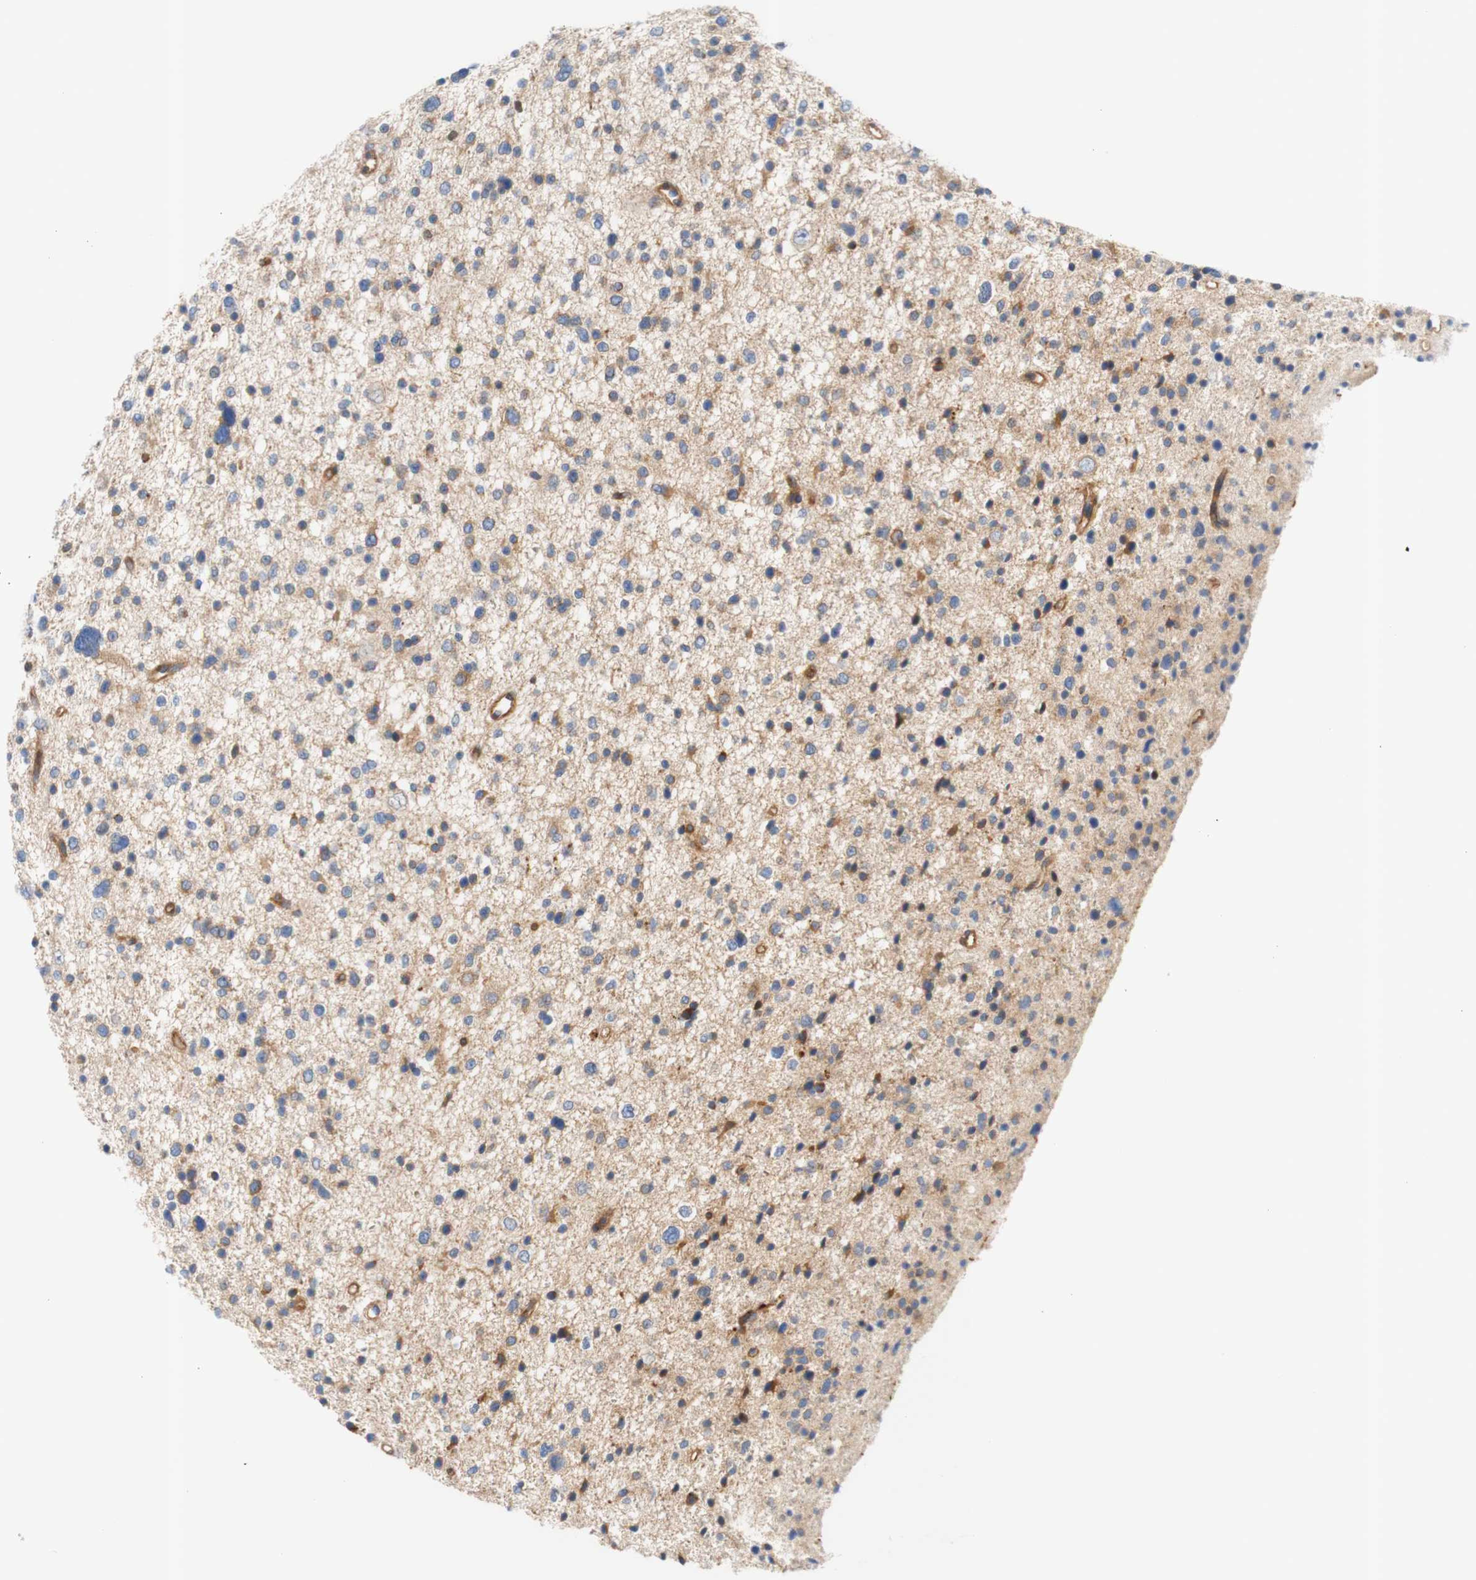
{"staining": {"intensity": "weak", "quantity": "25%-75%", "location": "cytoplasmic/membranous"}, "tissue": "glioma", "cell_type": "Tumor cells", "image_type": "cancer", "snomed": [{"axis": "morphology", "description": "Glioma, malignant, Low grade"}, {"axis": "topography", "description": "Brain"}], "caption": "Immunohistochemical staining of glioma shows low levels of weak cytoplasmic/membranous protein staining in approximately 25%-75% of tumor cells. Immunohistochemistry stains the protein in brown and the nuclei are stained blue.", "gene": "STOM", "patient": {"sex": "female", "age": 37}}